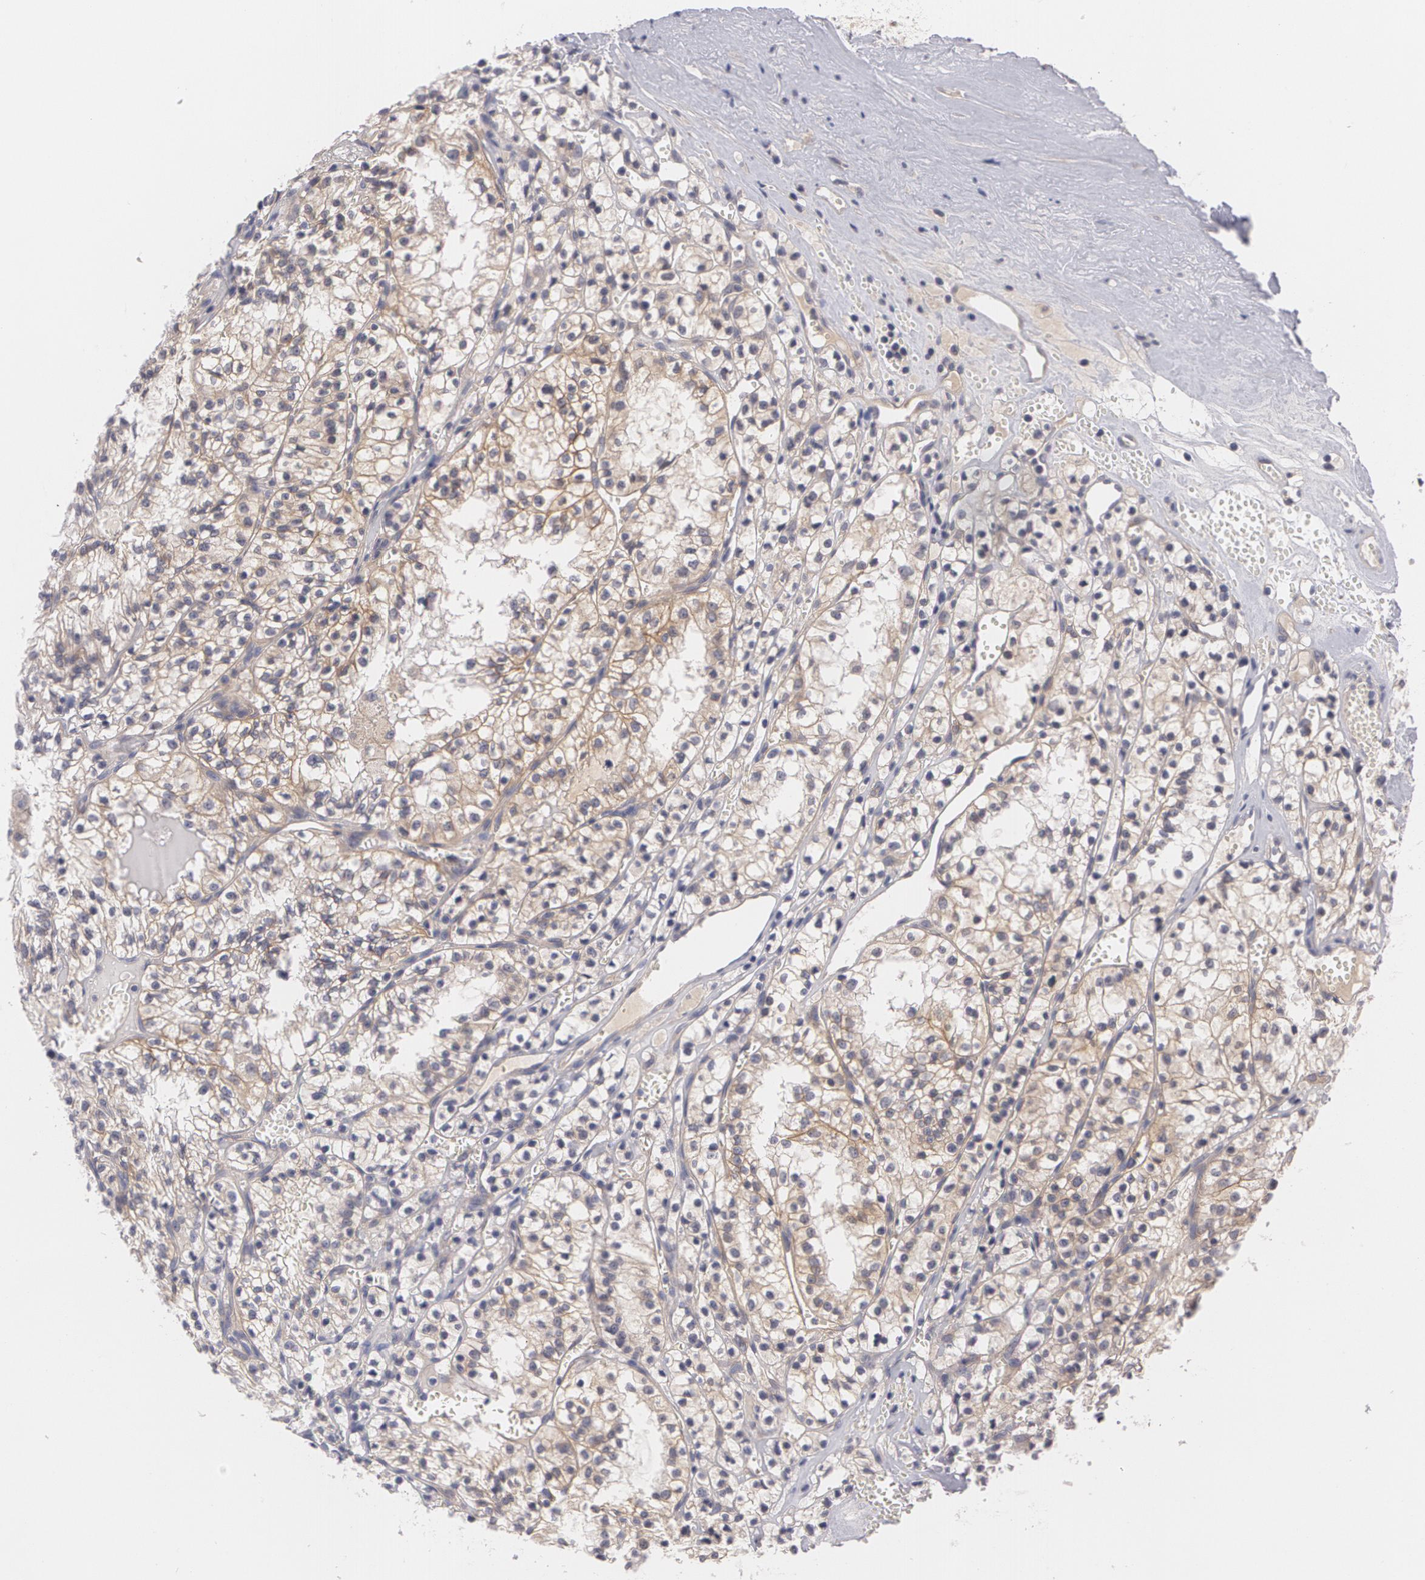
{"staining": {"intensity": "weak", "quantity": "25%-75%", "location": "cytoplasmic/membranous"}, "tissue": "renal cancer", "cell_type": "Tumor cells", "image_type": "cancer", "snomed": [{"axis": "morphology", "description": "Adenocarcinoma, NOS"}, {"axis": "topography", "description": "Kidney"}], "caption": "Immunohistochemical staining of human renal cancer displays weak cytoplasmic/membranous protein staining in approximately 25%-75% of tumor cells. The staining was performed using DAB (3,3'-diaminobenzidine), with brown indicating positive protein expression. Nuclei are stained blue with hematoxylin.", "gene": "CASK", "patient": {"sex": "male", "age": 61}}